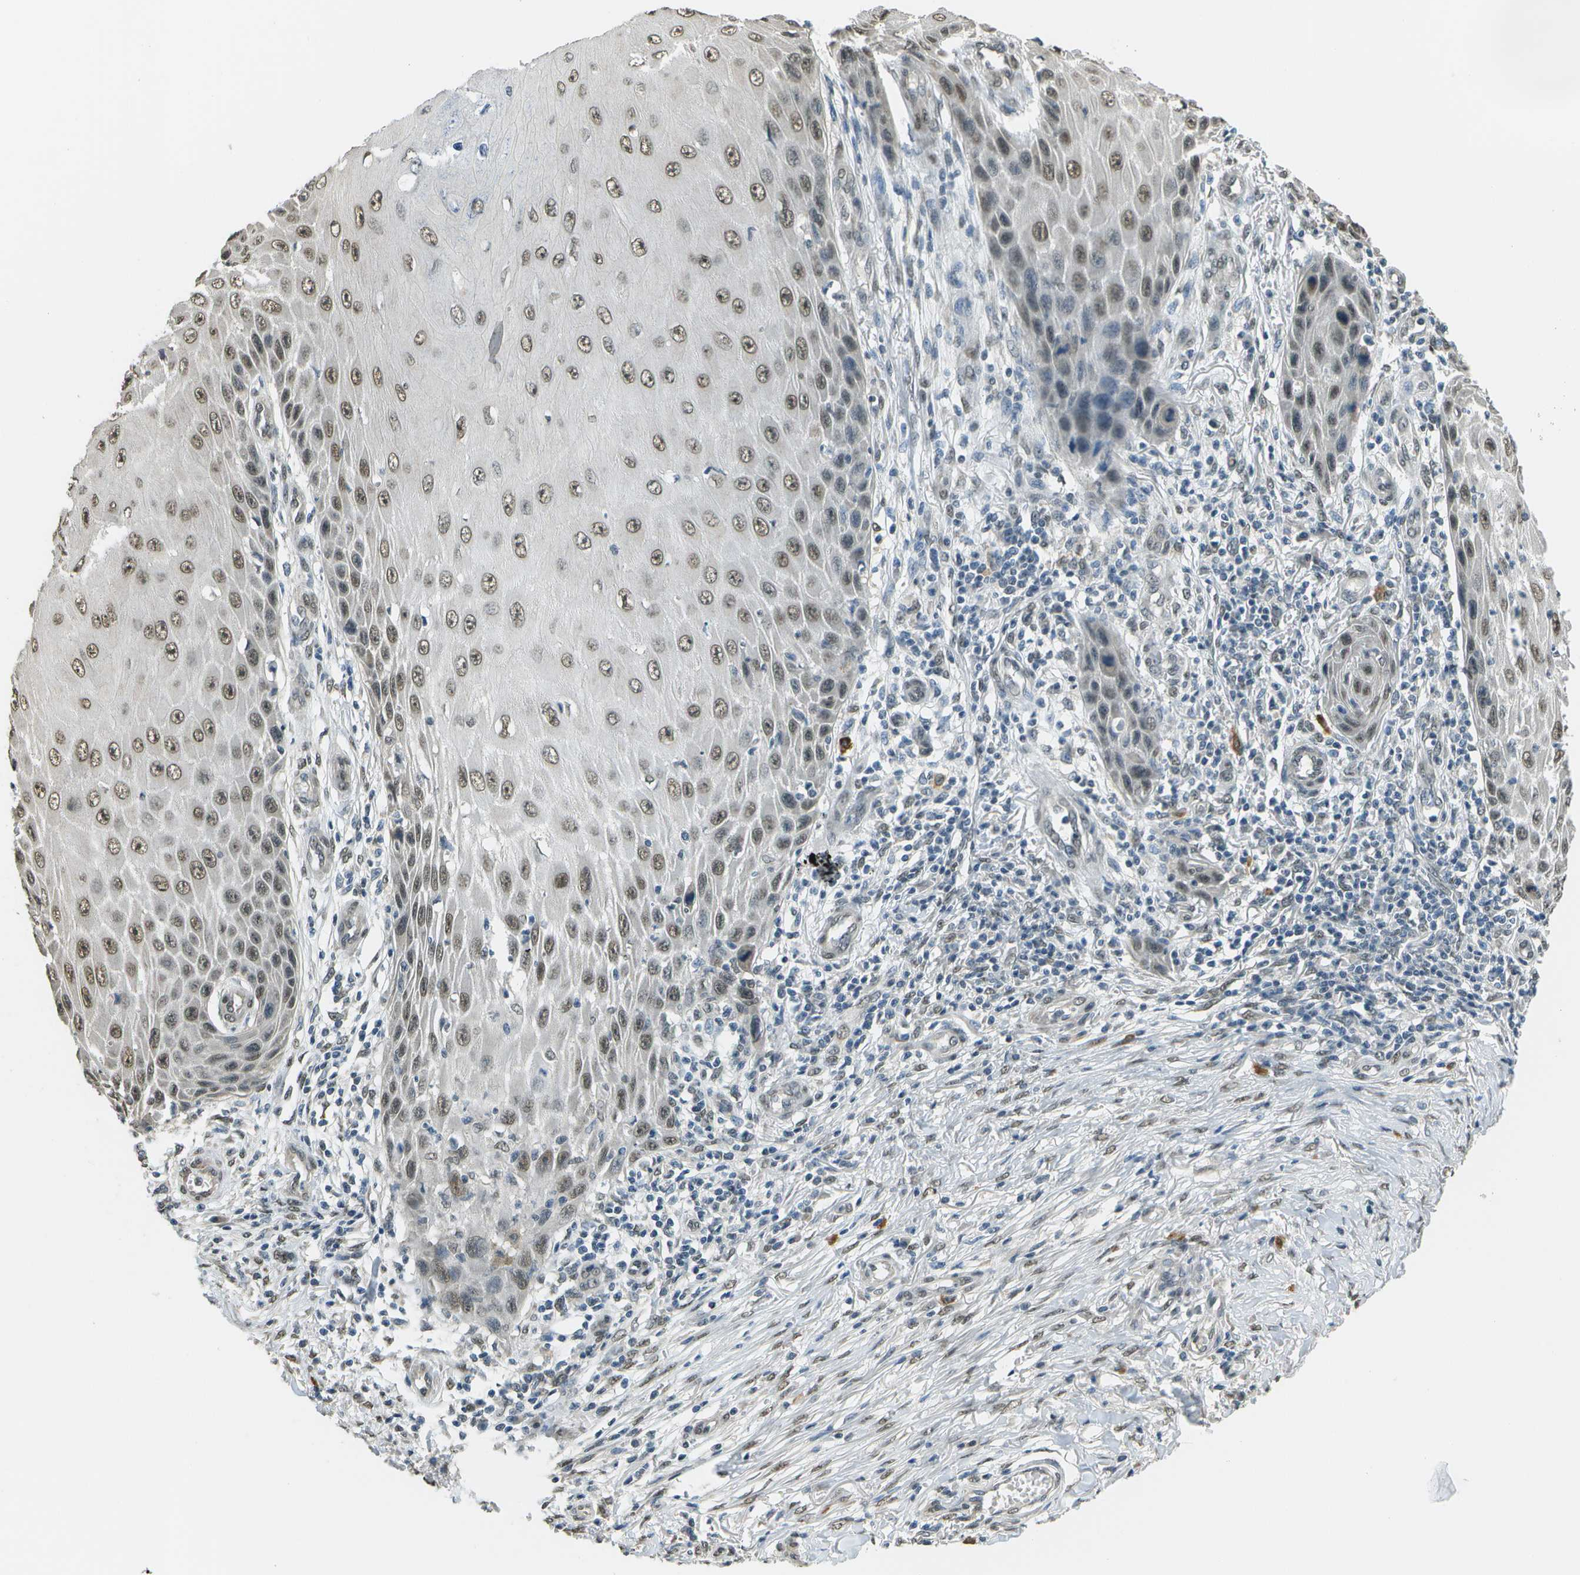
{"staining": {"intensity": "weak", "quantity": ">75%", "location": "nuclear"}, "tissue": "skin cancer", "cell_type": "Tumor cells", "image_type": "cancer", "snomed": [{"axis": "morphology", "description": "Squamous cell carcinoma, NOS"}, {"axis": "topography", "description": "Skin"}], "caption": "Squamous cell carcinoma (skin) stained with DAB IHC demonstrates low levels of weak nuclear positivity in approximately >75% of tumor cells.", "gene": "ABL2", "patient": {"sex": "female", "age": 73}}